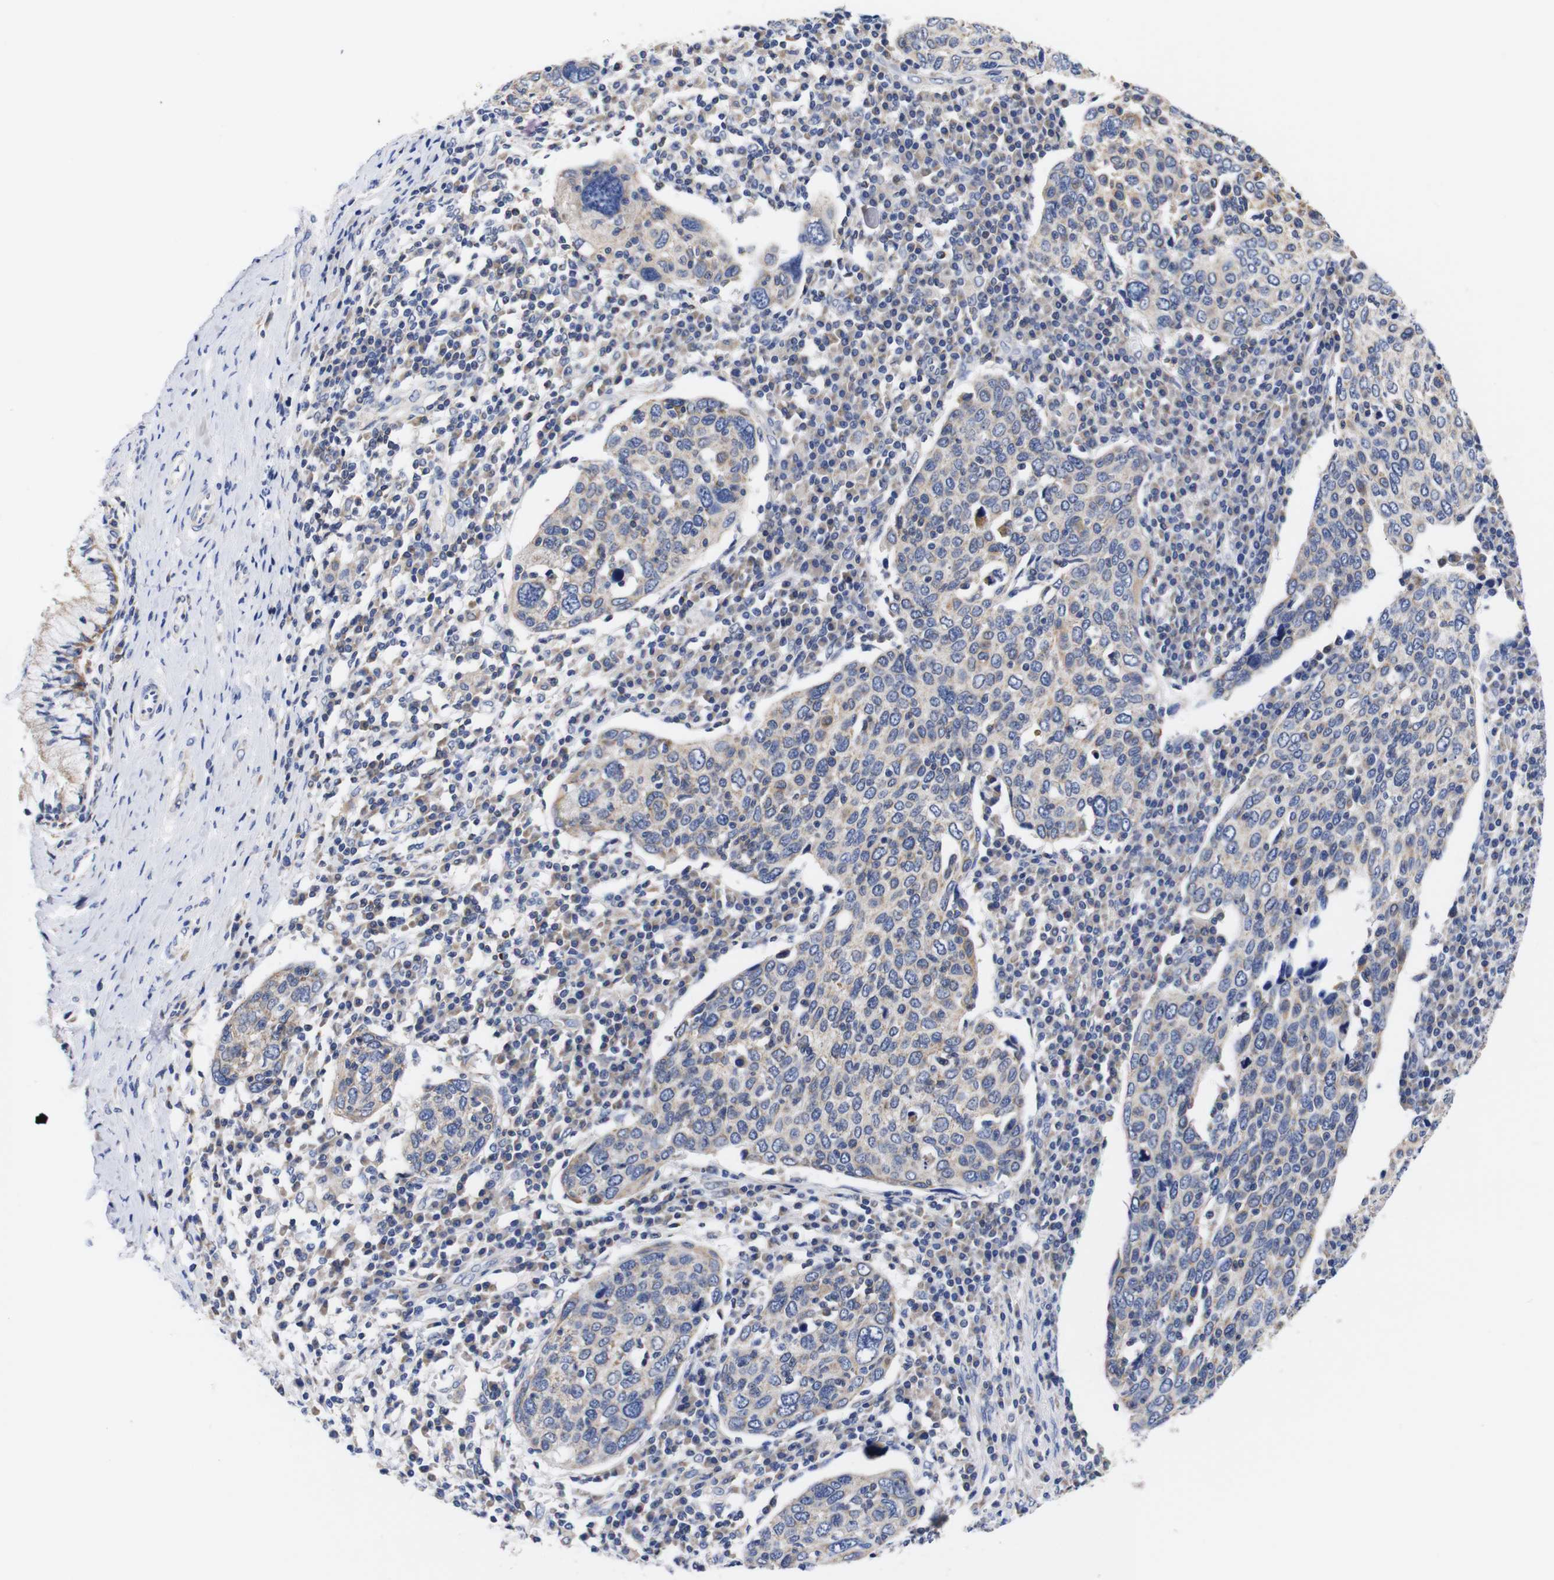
{"staining": {"intensity": "weak", "quantity": "25%-75%", "location": "cytoplasmic/membranous"}, "tissue": "cervical cancer", "cell_type": "Tumor cells", "image_type": "cancer", "snomed": [{"axis": "morphology", "description": "Squamous cell carcinoma, NOS"}, {"axis": "topography", "description": "Cervix"}], "caption": "Brown immunohistochemical staining in human cervical squamous cell carcinoma reveals weak cytoplasmic/membranous staining in approximately 25%-75% of tumor cells.", "gene": "OPN3", "patient": {"sex": "female", "age": 40}}